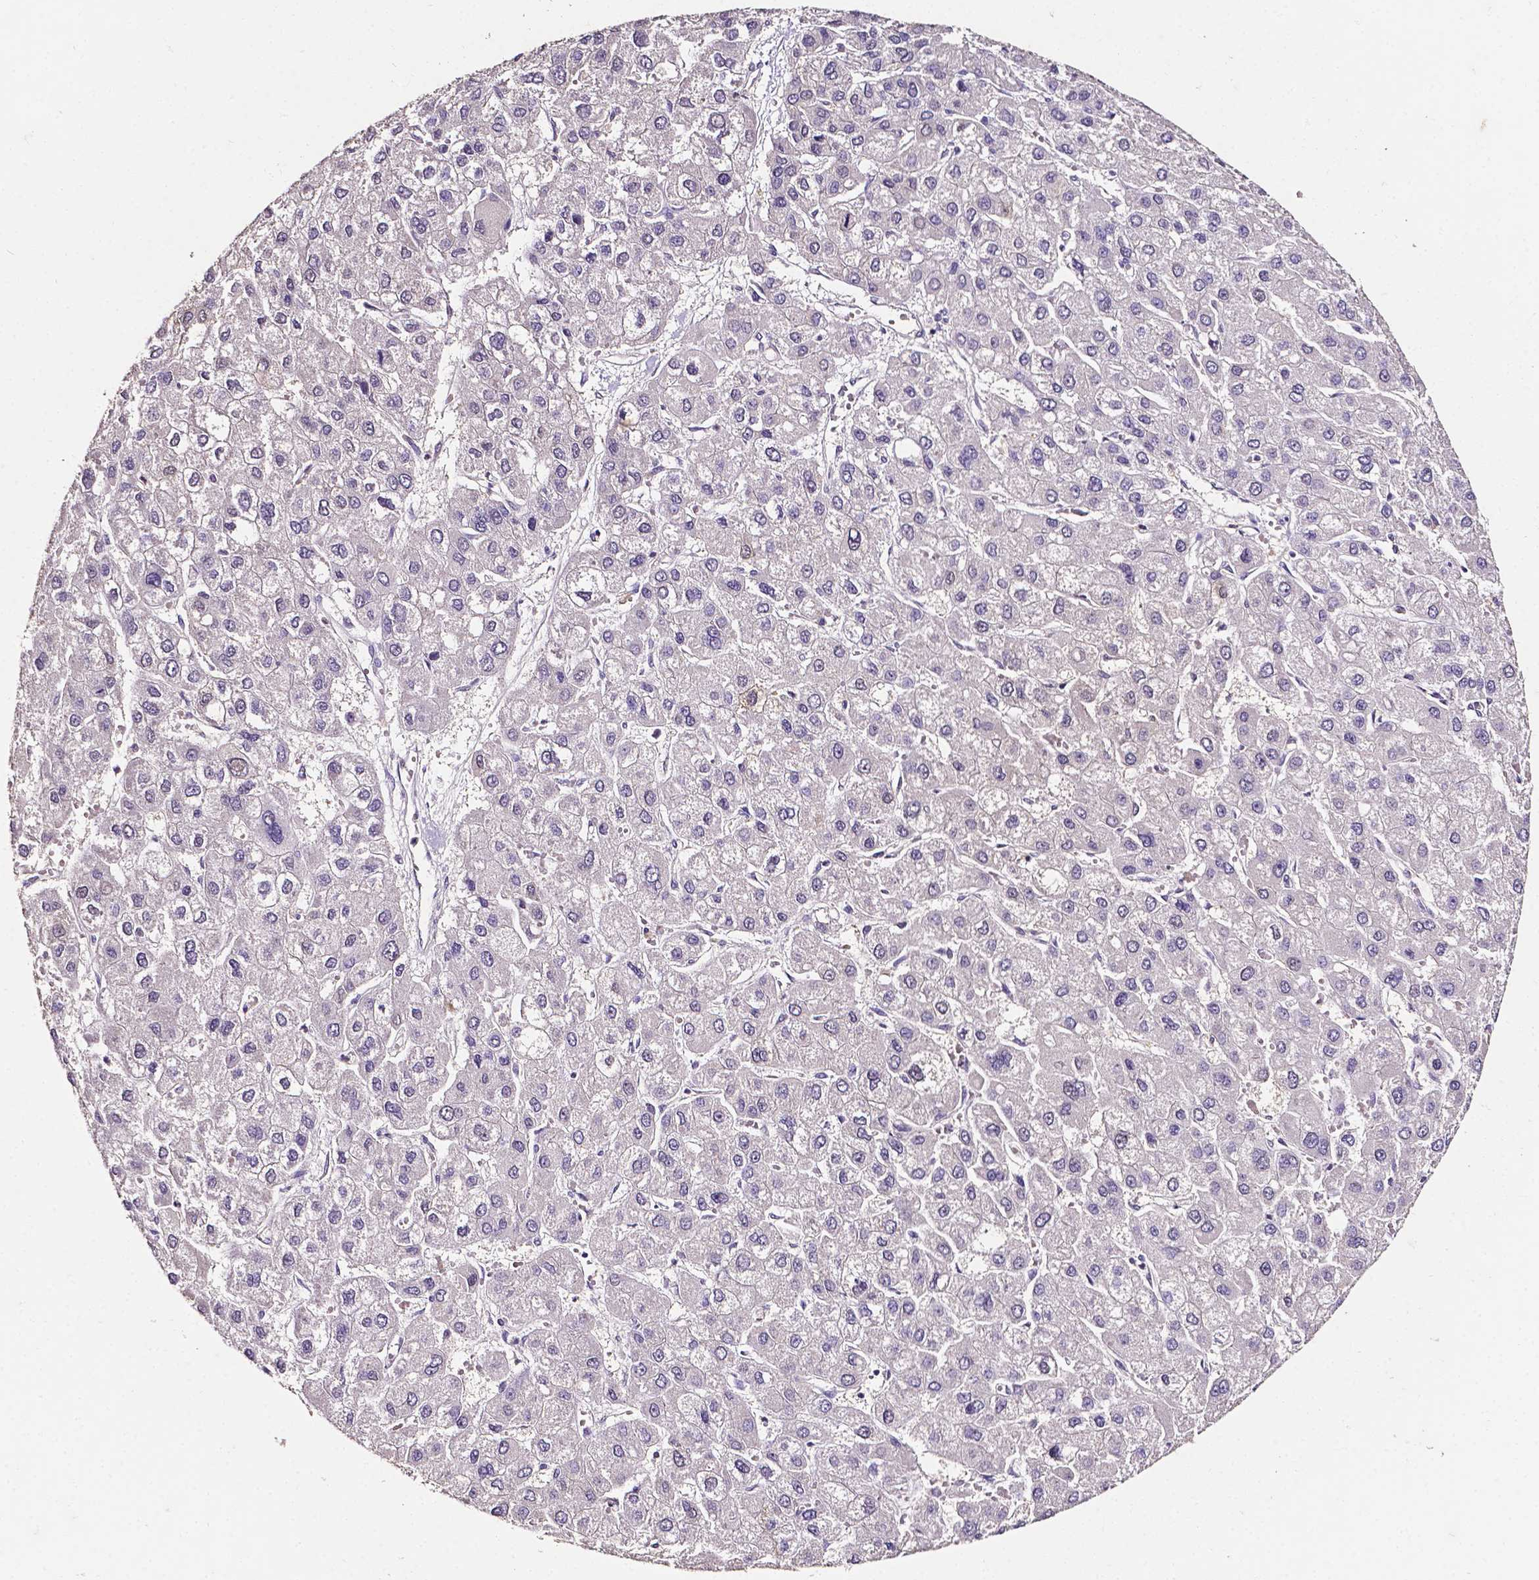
{"staining": {"intensity": "negative", "quantity": "none", "location": "none"}, "tissue": "liver cancer", "cell_type": "Tumor cells", "image_type": "cancer", "snomed": [{"axis": "morphology", "description": "Carcinoma, Hepatocellular, NOS"}, {"axis": "topography", "description": "Liver"}], "caption": "Immunohistochemical staining of liver hepatocellular carcinoma shows no significant staining in tumor cells.", "gene": "PSAT1", "patient": {"sex": "female", "age": 41}}